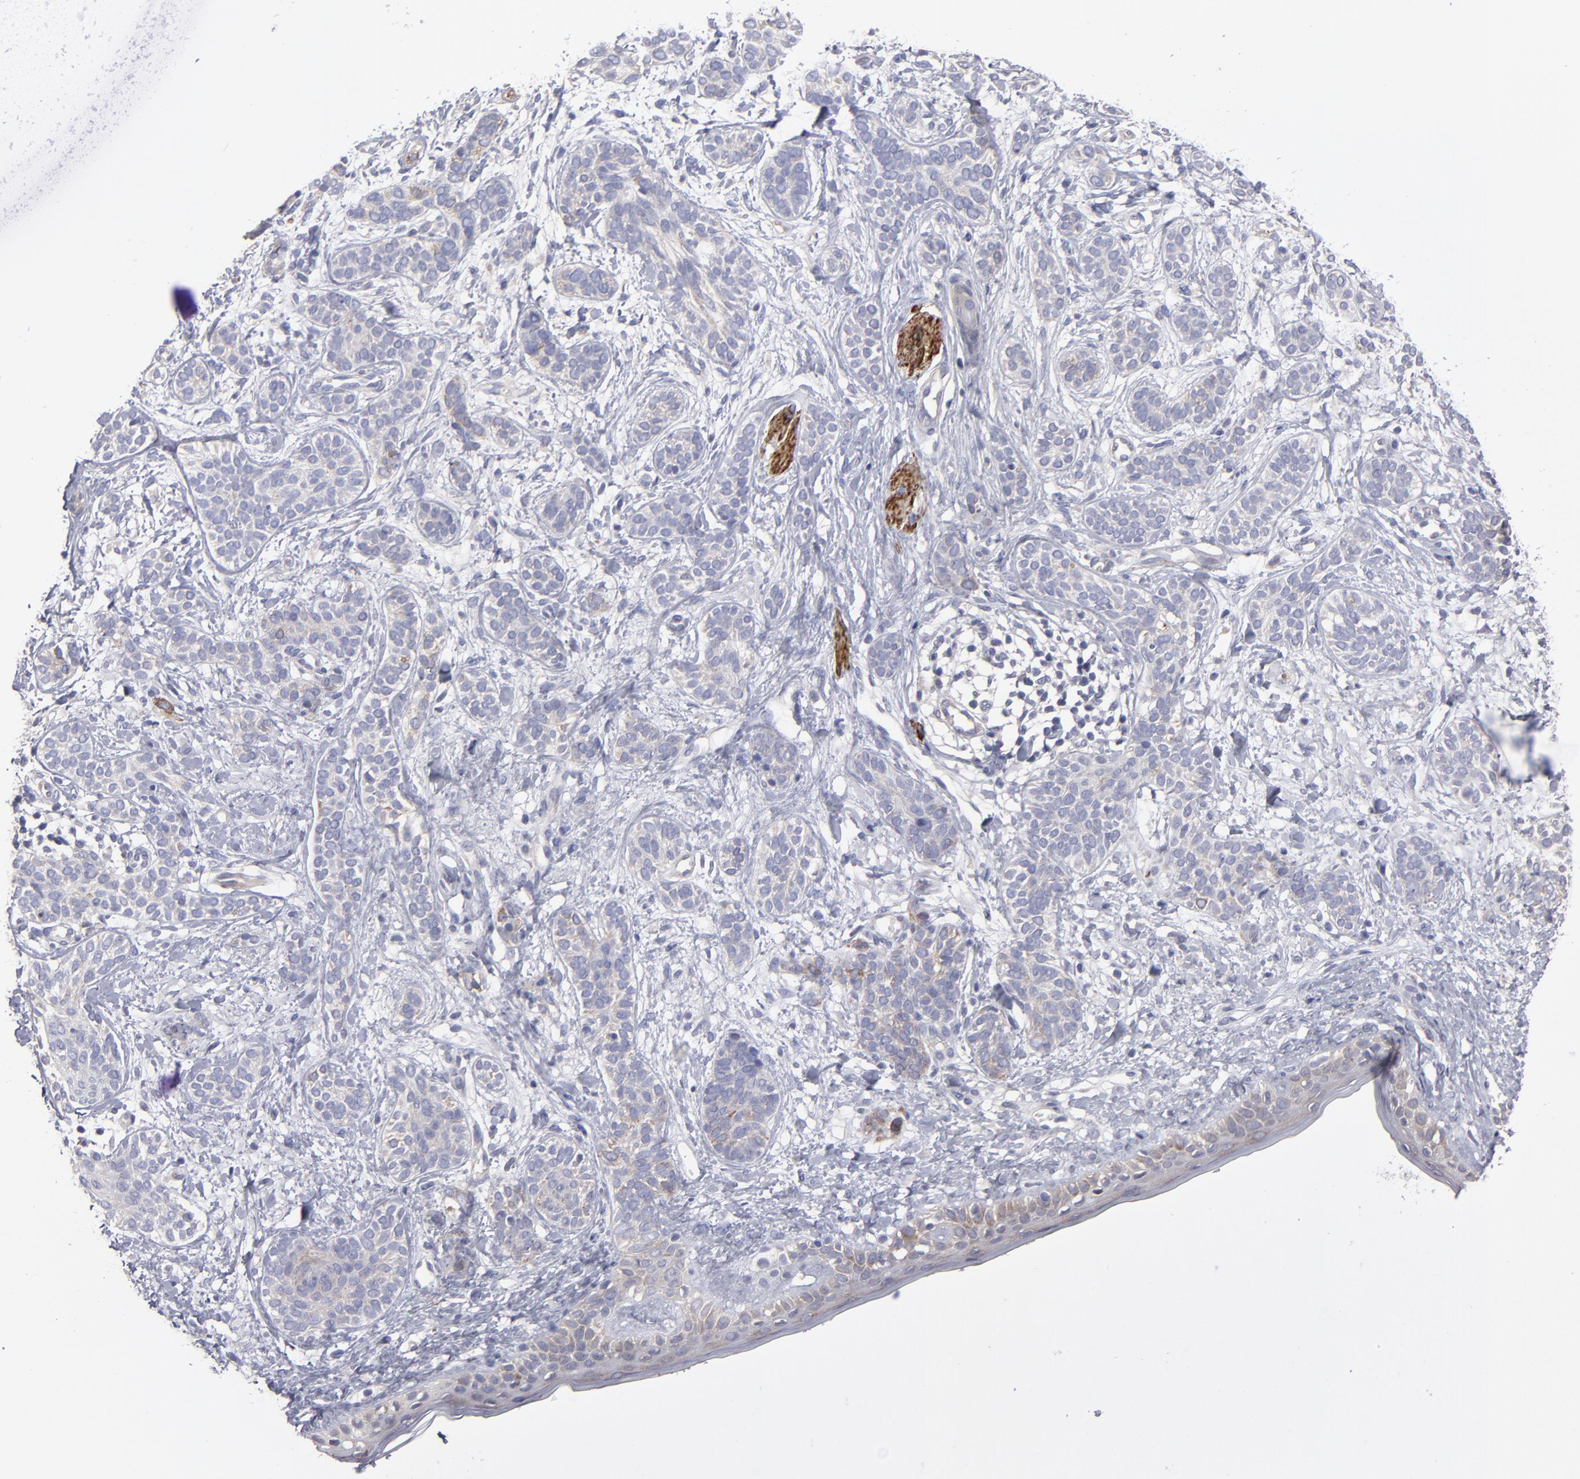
{"staining": {"intensity": "weak", "quantity": "<25%", "location": "cytoplasmic/membranous"}, "tissue": "skin cancer", "cell_type": "Tumor cells", "image_type": "cancer", "snomed": [{"axis": "morphology", "description": "Normal tissue, NOS"}, {"axis": "morphology", "description": "Basal cell carcinoma"}, {"axis": "topography", "description": "Skin"}], "caption": "Immunohistochemical staining of skin basal cell carcinoma exhibits no significant expression in tumor cells.", "gene": "SLMAP", "patient": {"sex": "male", "age": 63}}